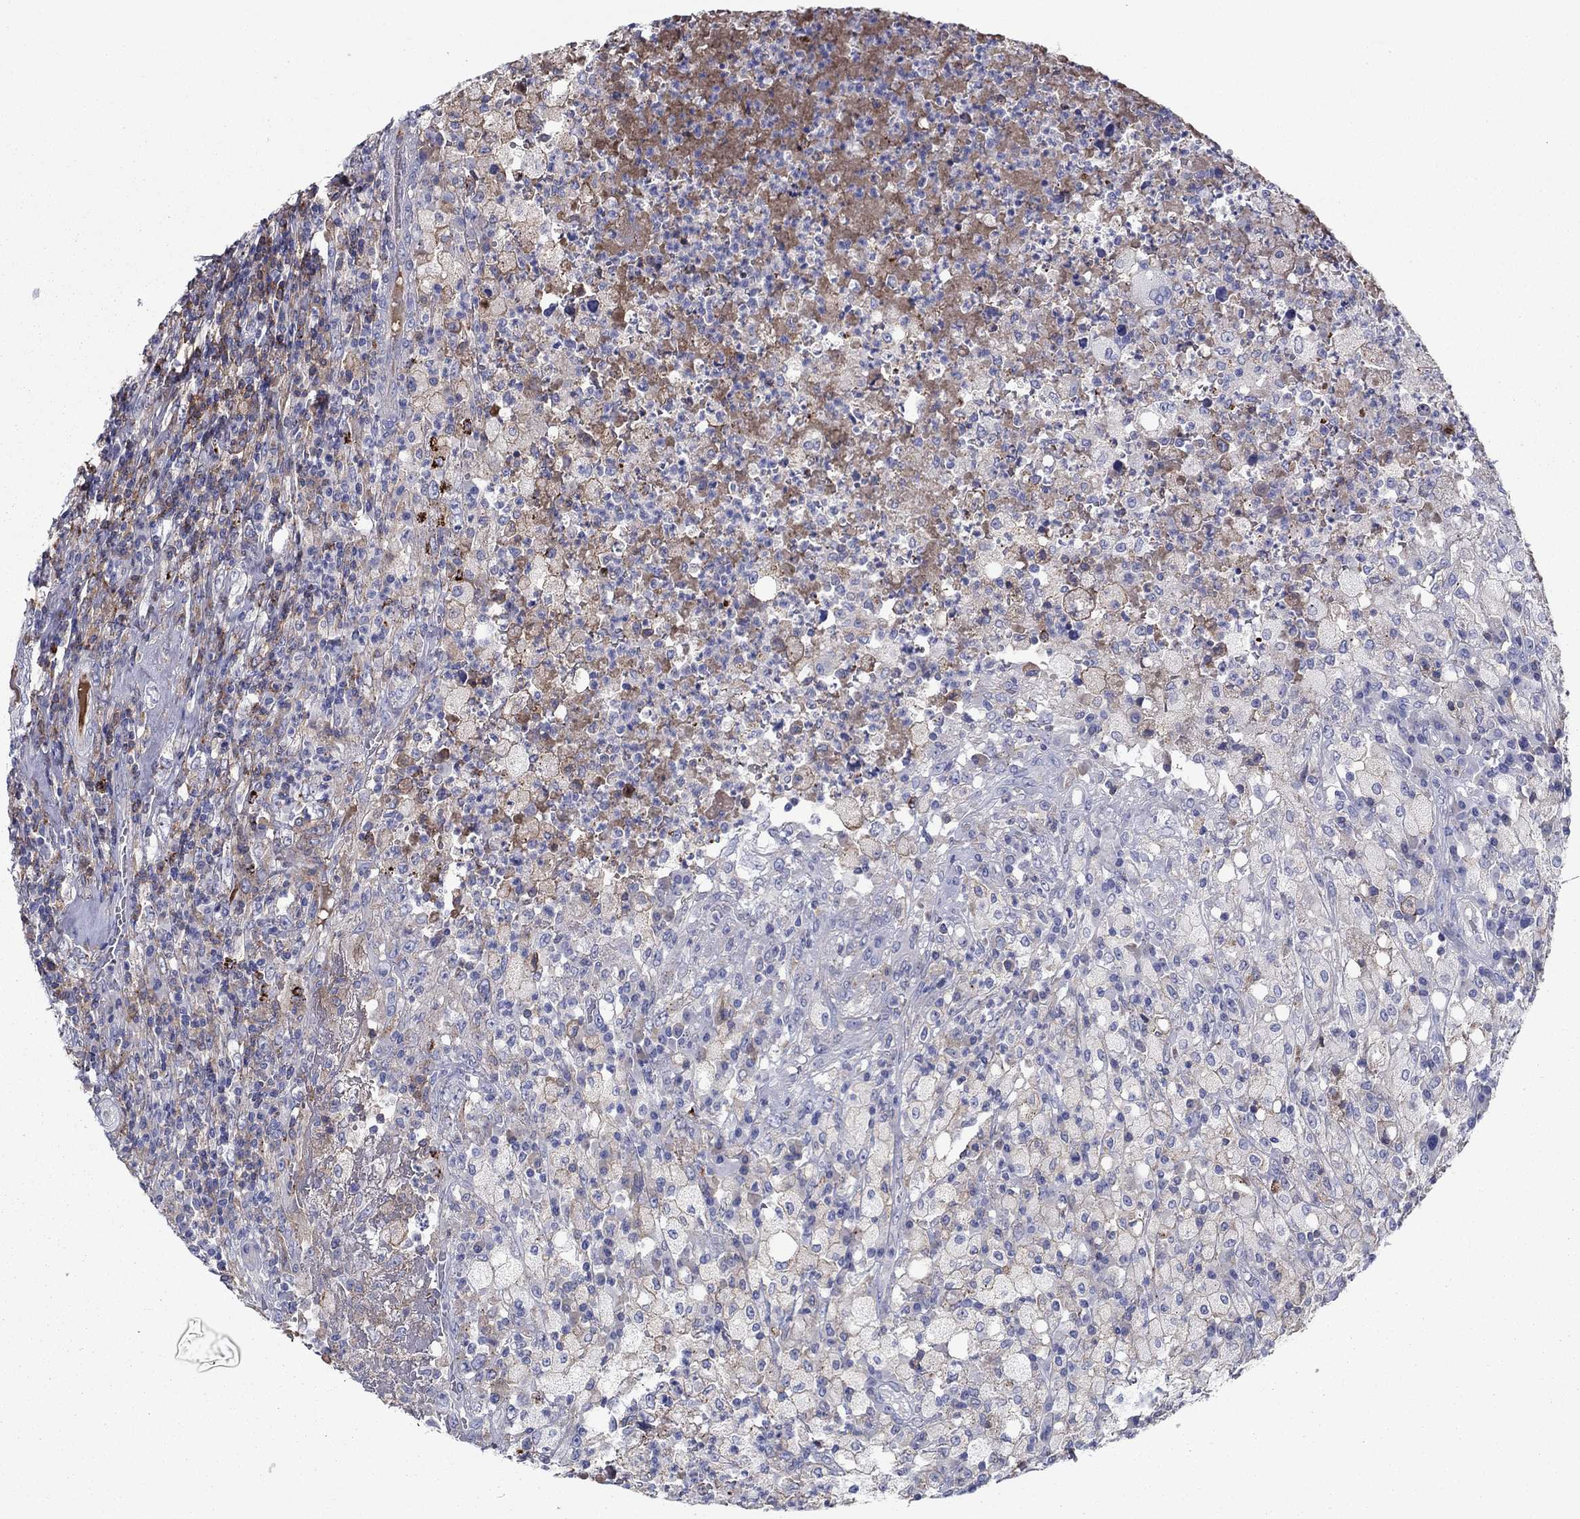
{"staining": {"intensity": "negative", "quantity": "none", "location": "none"}, "tissue": "testis cancer", "cell_type": "Tumor cells", "image_type": "cancer", "snomed": [{"axis": "morphology", "description": "Necrosis, NOS"}, {"axis": "morphology", "description": "Carcinoma, Embryonal, NOS"}, {"axis": "topography", "description": "Testis"}], "caption": "A high-resolution photomicrograph shows immunohistochemistry staining of testis cancer, which shows no significant staining in tumor cells. The staining is performed using DAB (3,3'-diaminobenzidine) brown chromogen with nuclei counter-stained in using hematoxylin.", "gene": "HPX", "patient": {"sex": "male", "age": 19}}